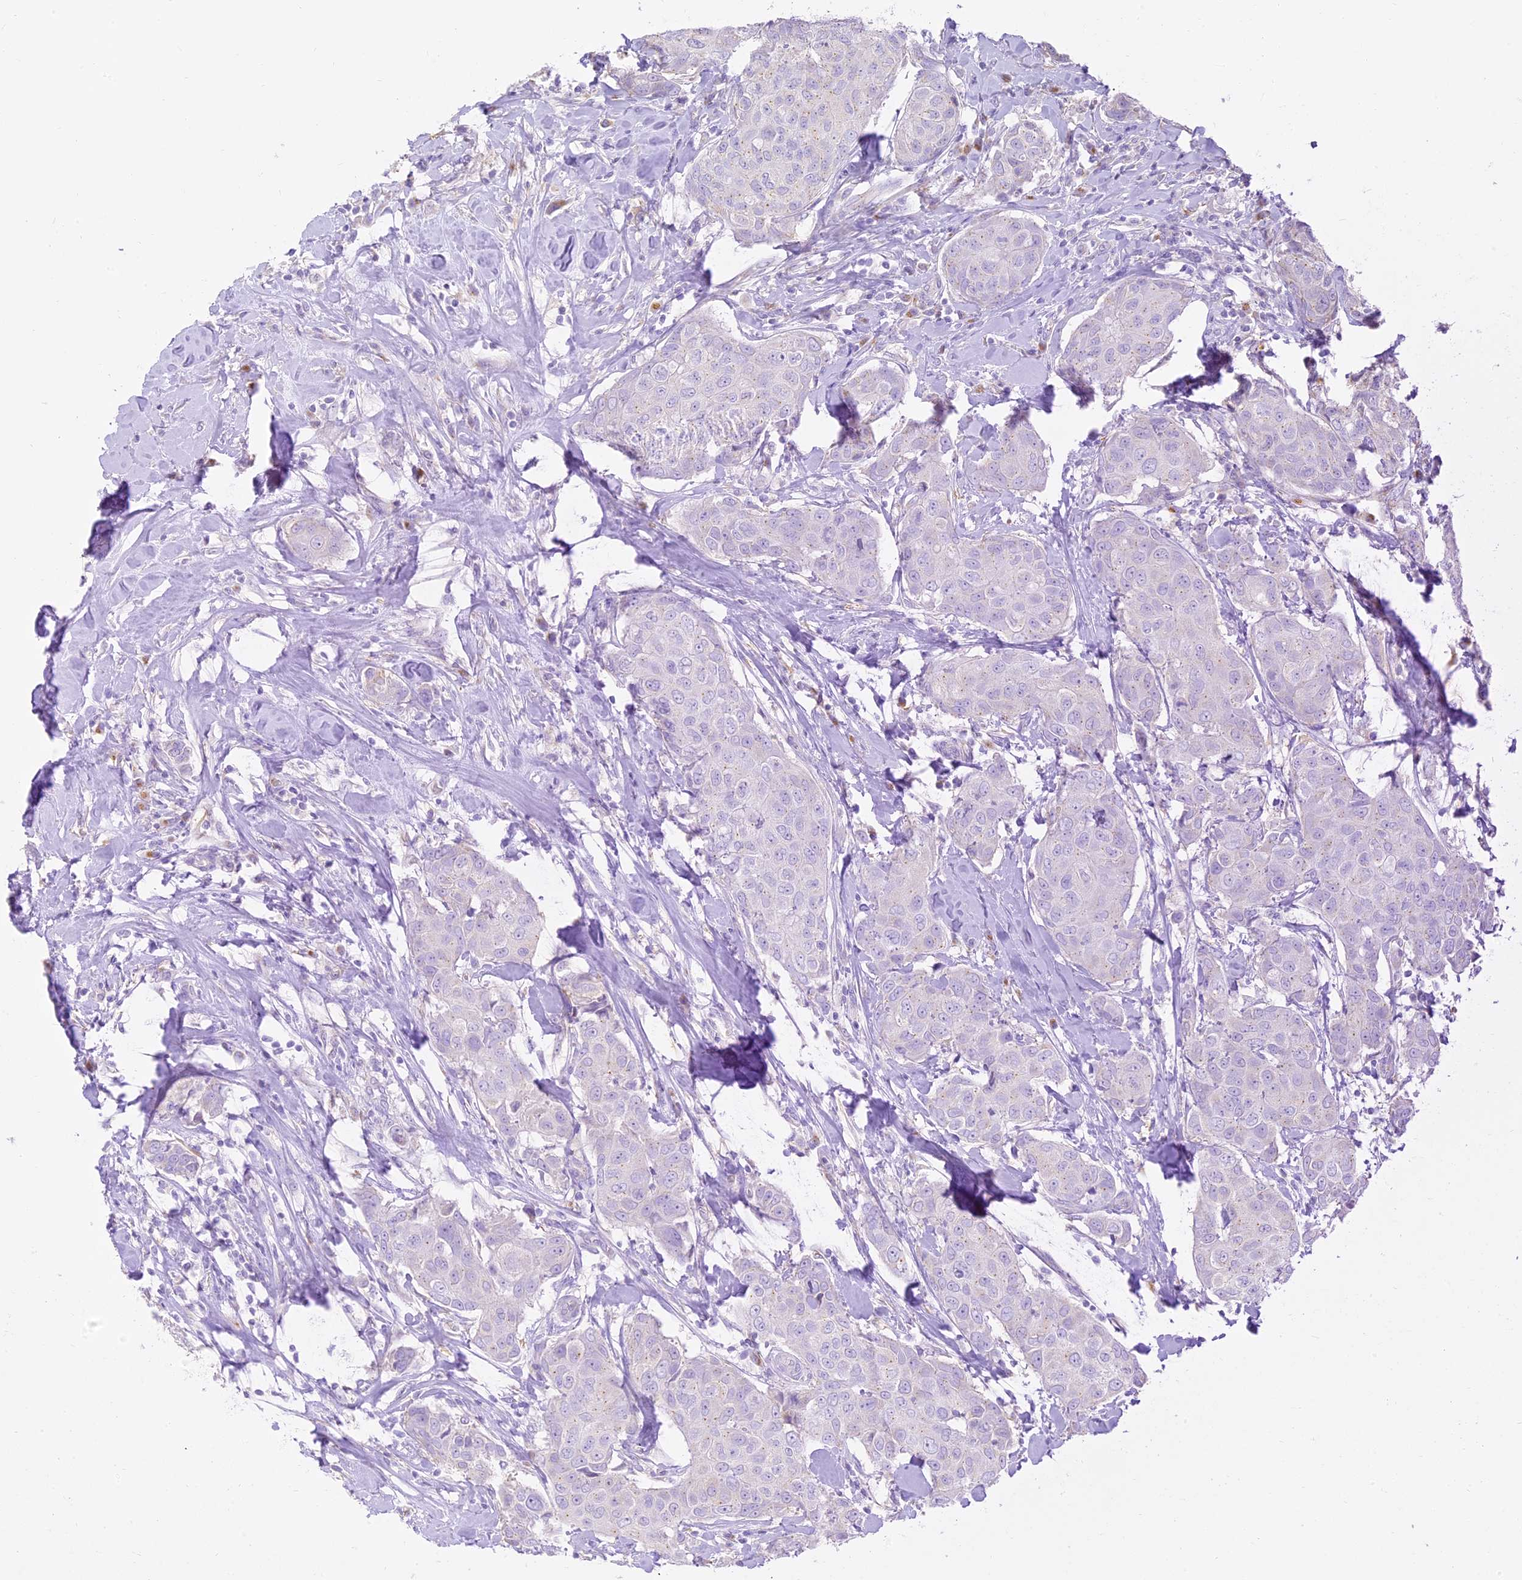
{"staining": {"intensity": "negative", "quantity": "none", "location": "none"}, "tissue": "breast cancer", "cell_type": "Tumor cells", "image_type": "cancer", "snomed": [{"axis": "morphology", "description": "Duct carcinoma"}, {"axis": "topography", "description": "Breast"}], "caption": "This image is of intraductal carcinoma (breast) stained with immunohistochemistry (IHC) to label a protein in brown with the nuclei are counter-stained blue. There is no expression in tumor cells. Nuclei are stained in blue.", "gene": "SEC13", "patient": {"sex": "female", "age": 80}}